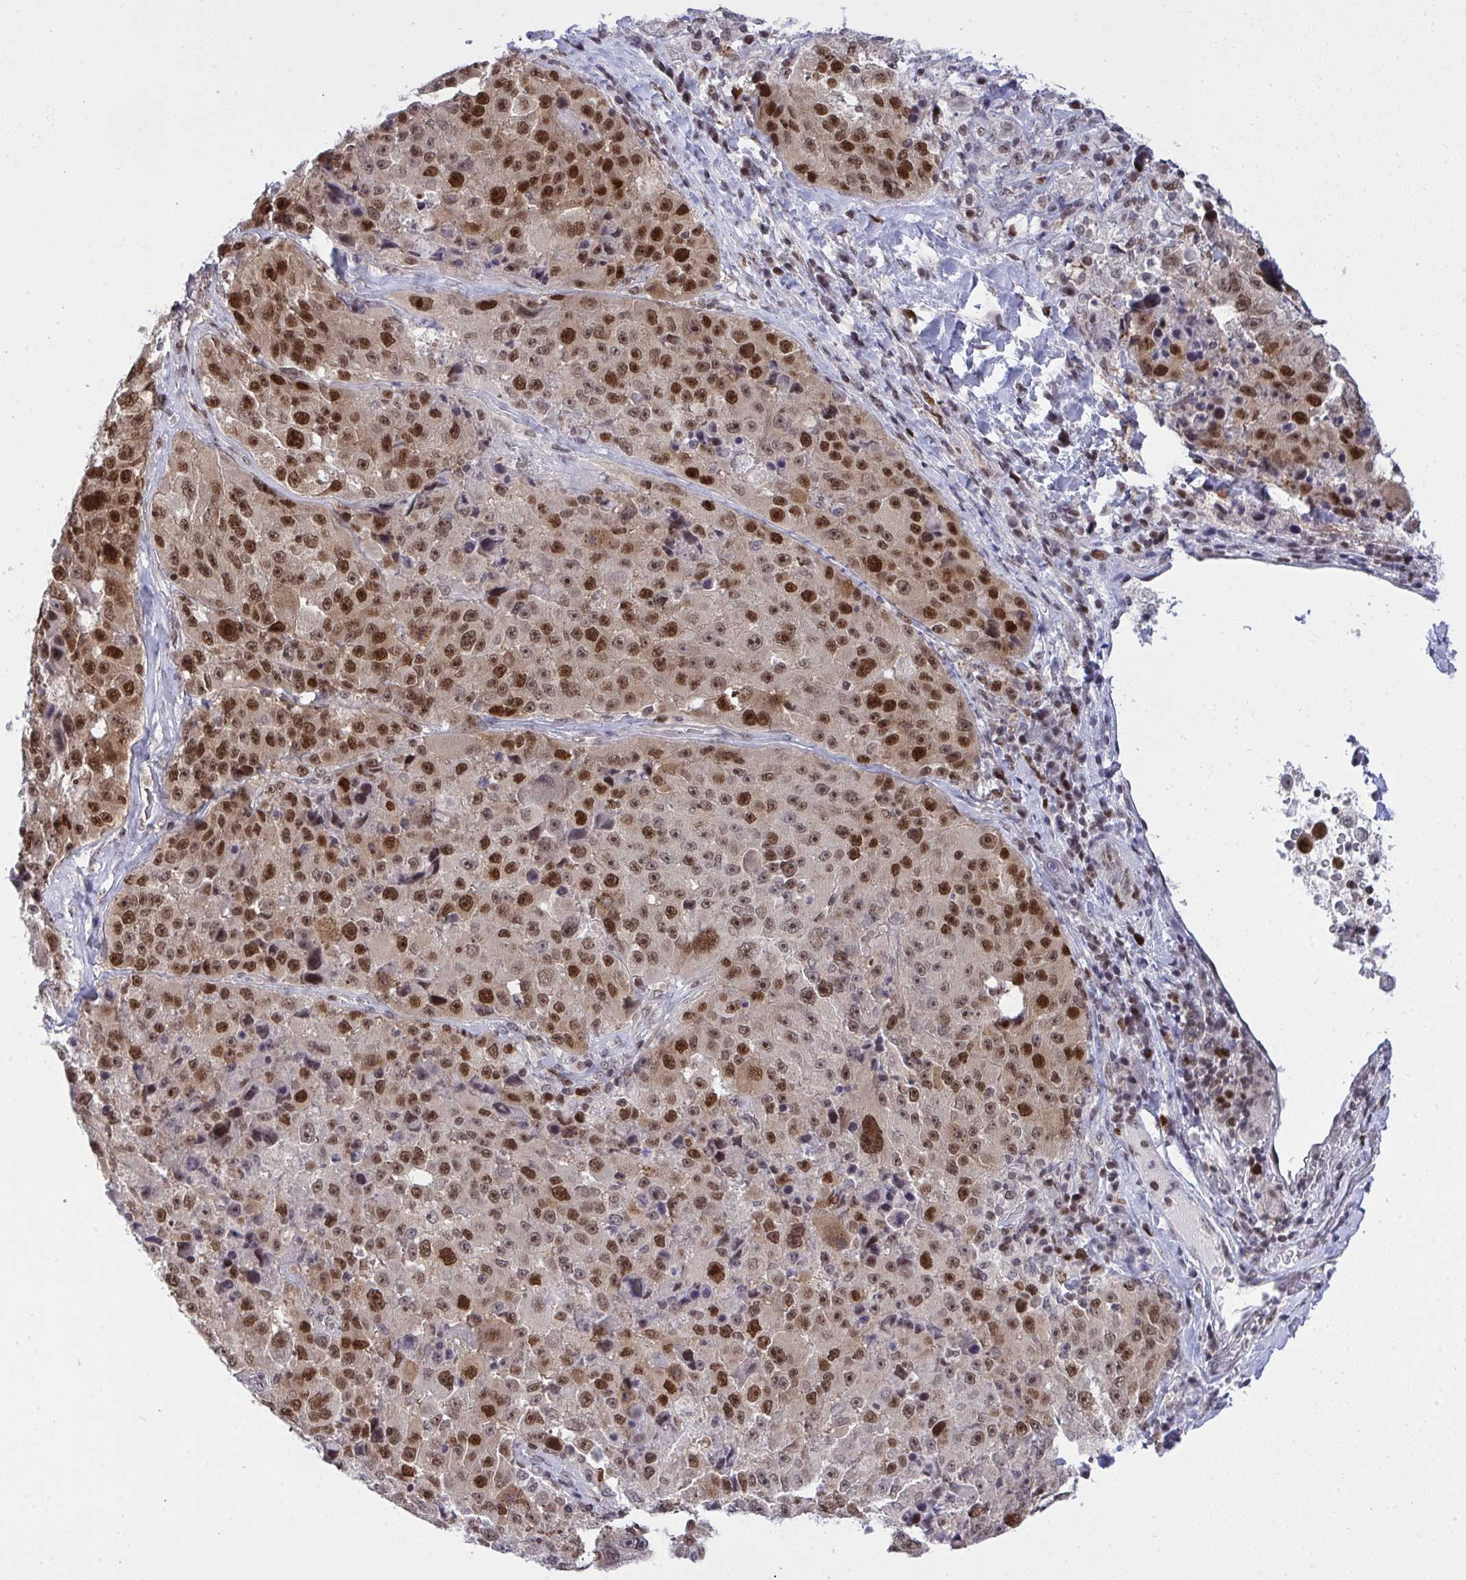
{"staining": {"intensity": "moderate", "quantity": ">75%", "location": "nuclear"}, "tissue": "melanoma", "cell_type": "Tumor cells", "image_type": "cancer", "snomed": [{"axis": "morphology", "description": "Malignant melanoma, Metastatic site"}, {"axis": "topography", "description": "Lymph node"}], "caption": "Tumor cells reveal moderate nuclear staining in approximately >75% of cells in malignant melanoma (metastatic site).", "gene": "RFC4", "patient": {"sex": "male", "age": 62}}